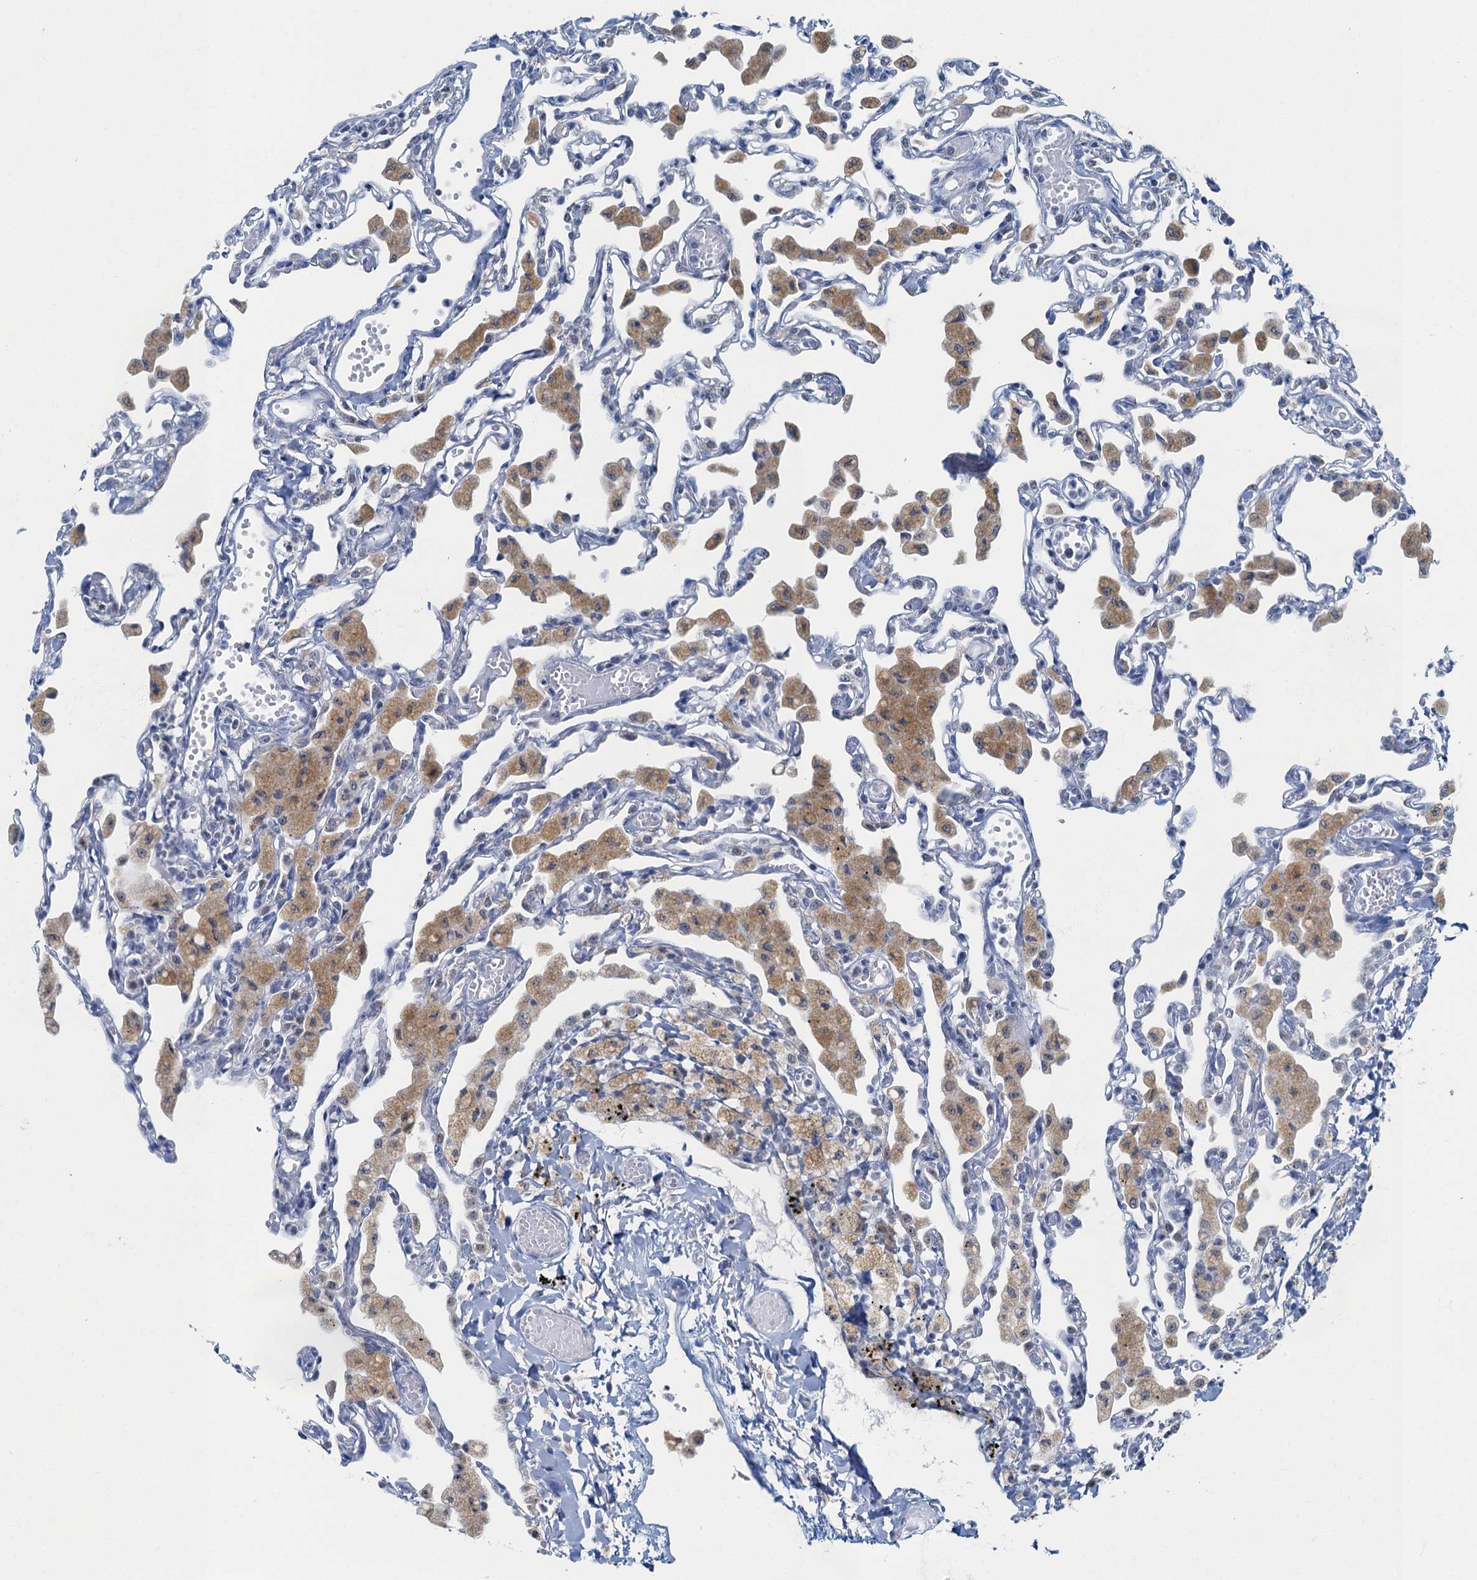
{"staining": {"intensity": "weak", "quantity": "<25%", "location": "cytoplasmic/membranous"}, "tissue": "lung", "cell_type": "Alveolar cells", "image_type": "normal", "snomed": [{"axis": "morphology", "description": "Normal tissue, NOS"}, {"axis": "topography", "description": "Bronchus"}, {"axis": "topography", "description": "Lung"}], "caption": "Normal lung was stained to show a protein in brown. There is no significant staining in alveolar cells. (Stains: DAB (3,3'-diaminobenzidine) immunohistochemistry (IHC) with hematoxylin counter stain, Microscopy: brightfield microscopy at high magnification).", "gene": "RAD9B", "patient": {"sex": "female", "age": 49}}